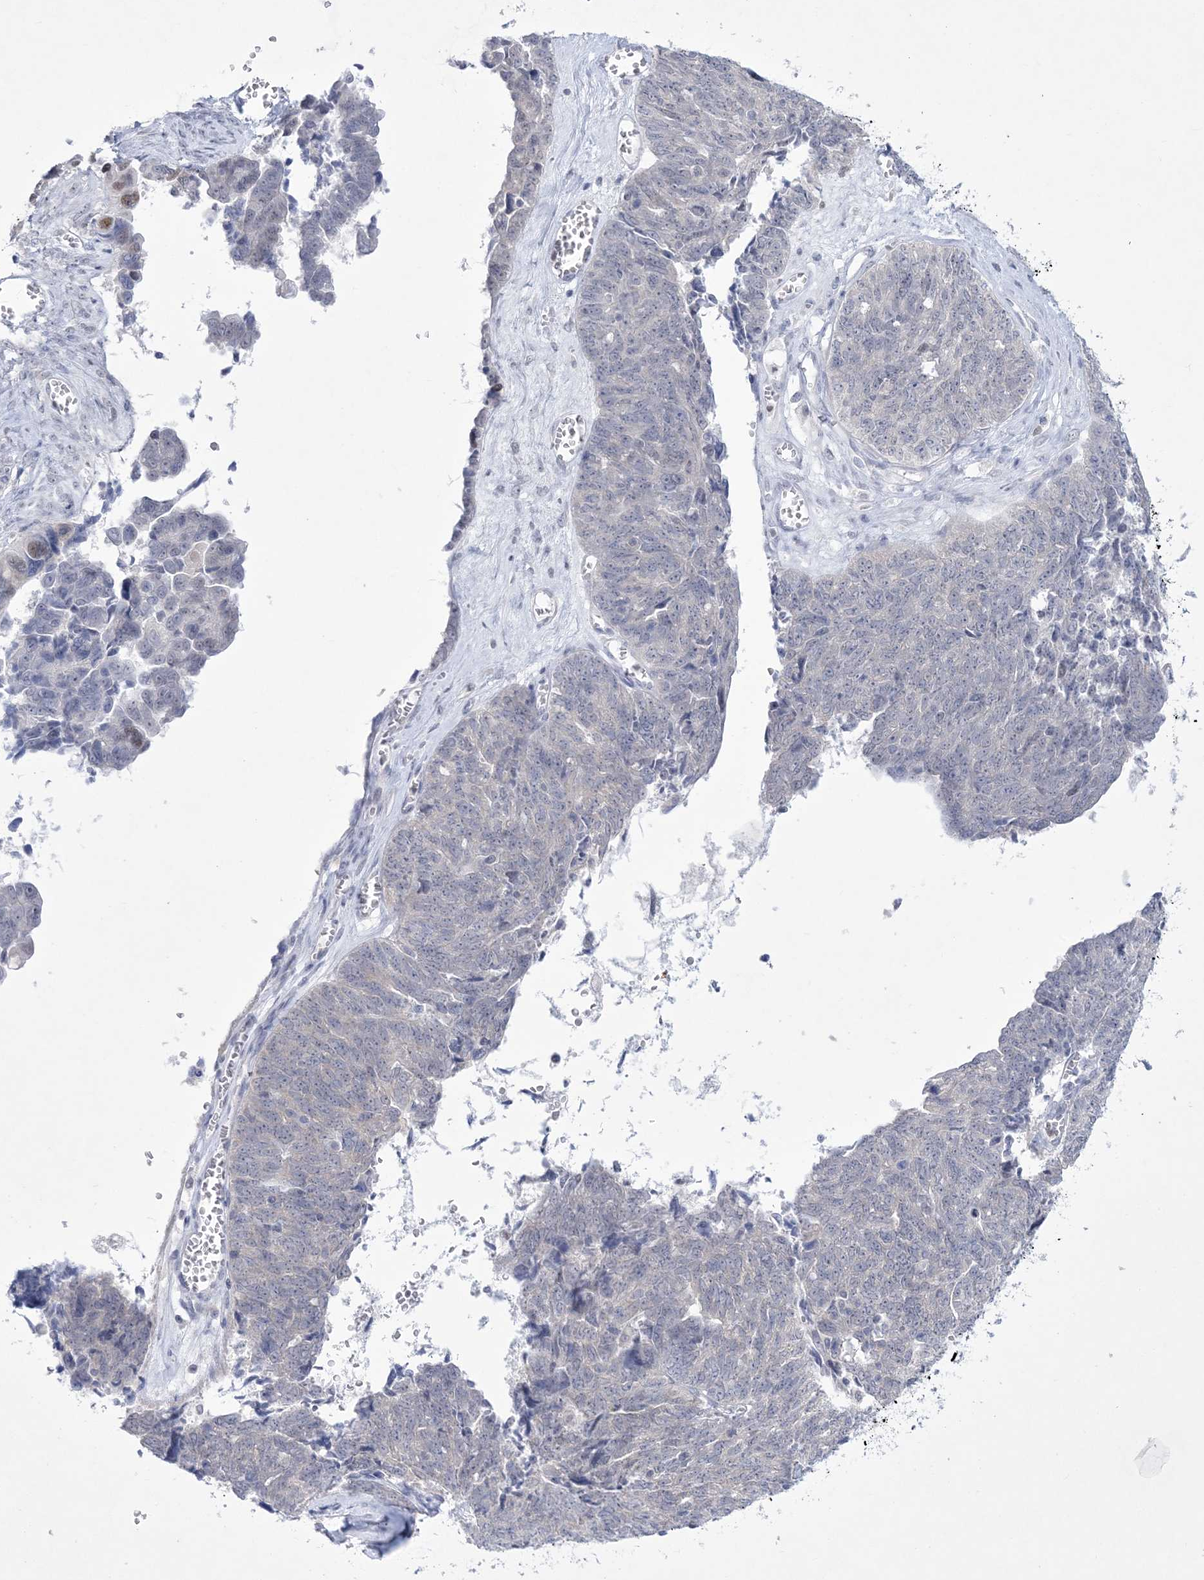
{"staining": {"intensity": "negative", "quantity": "none", "location": "none"}, "tissue": "ovarian cancer", "cell_type": "Tumor cells", "image_type": "cancer", "snomed": [{"axis": "morphology", "description": "Cystadenocarcinoma, serous, NOS"}, {"axis": "topography", "description": "Ovary"}], "caption": "Ovarian serous cystadenocarcinoma stained for a protein using immunohistochemistry (IHC) displays no positivity tumor cells.", "gene": "WDR27", "patient": {"sex": "female", "age": 79}}